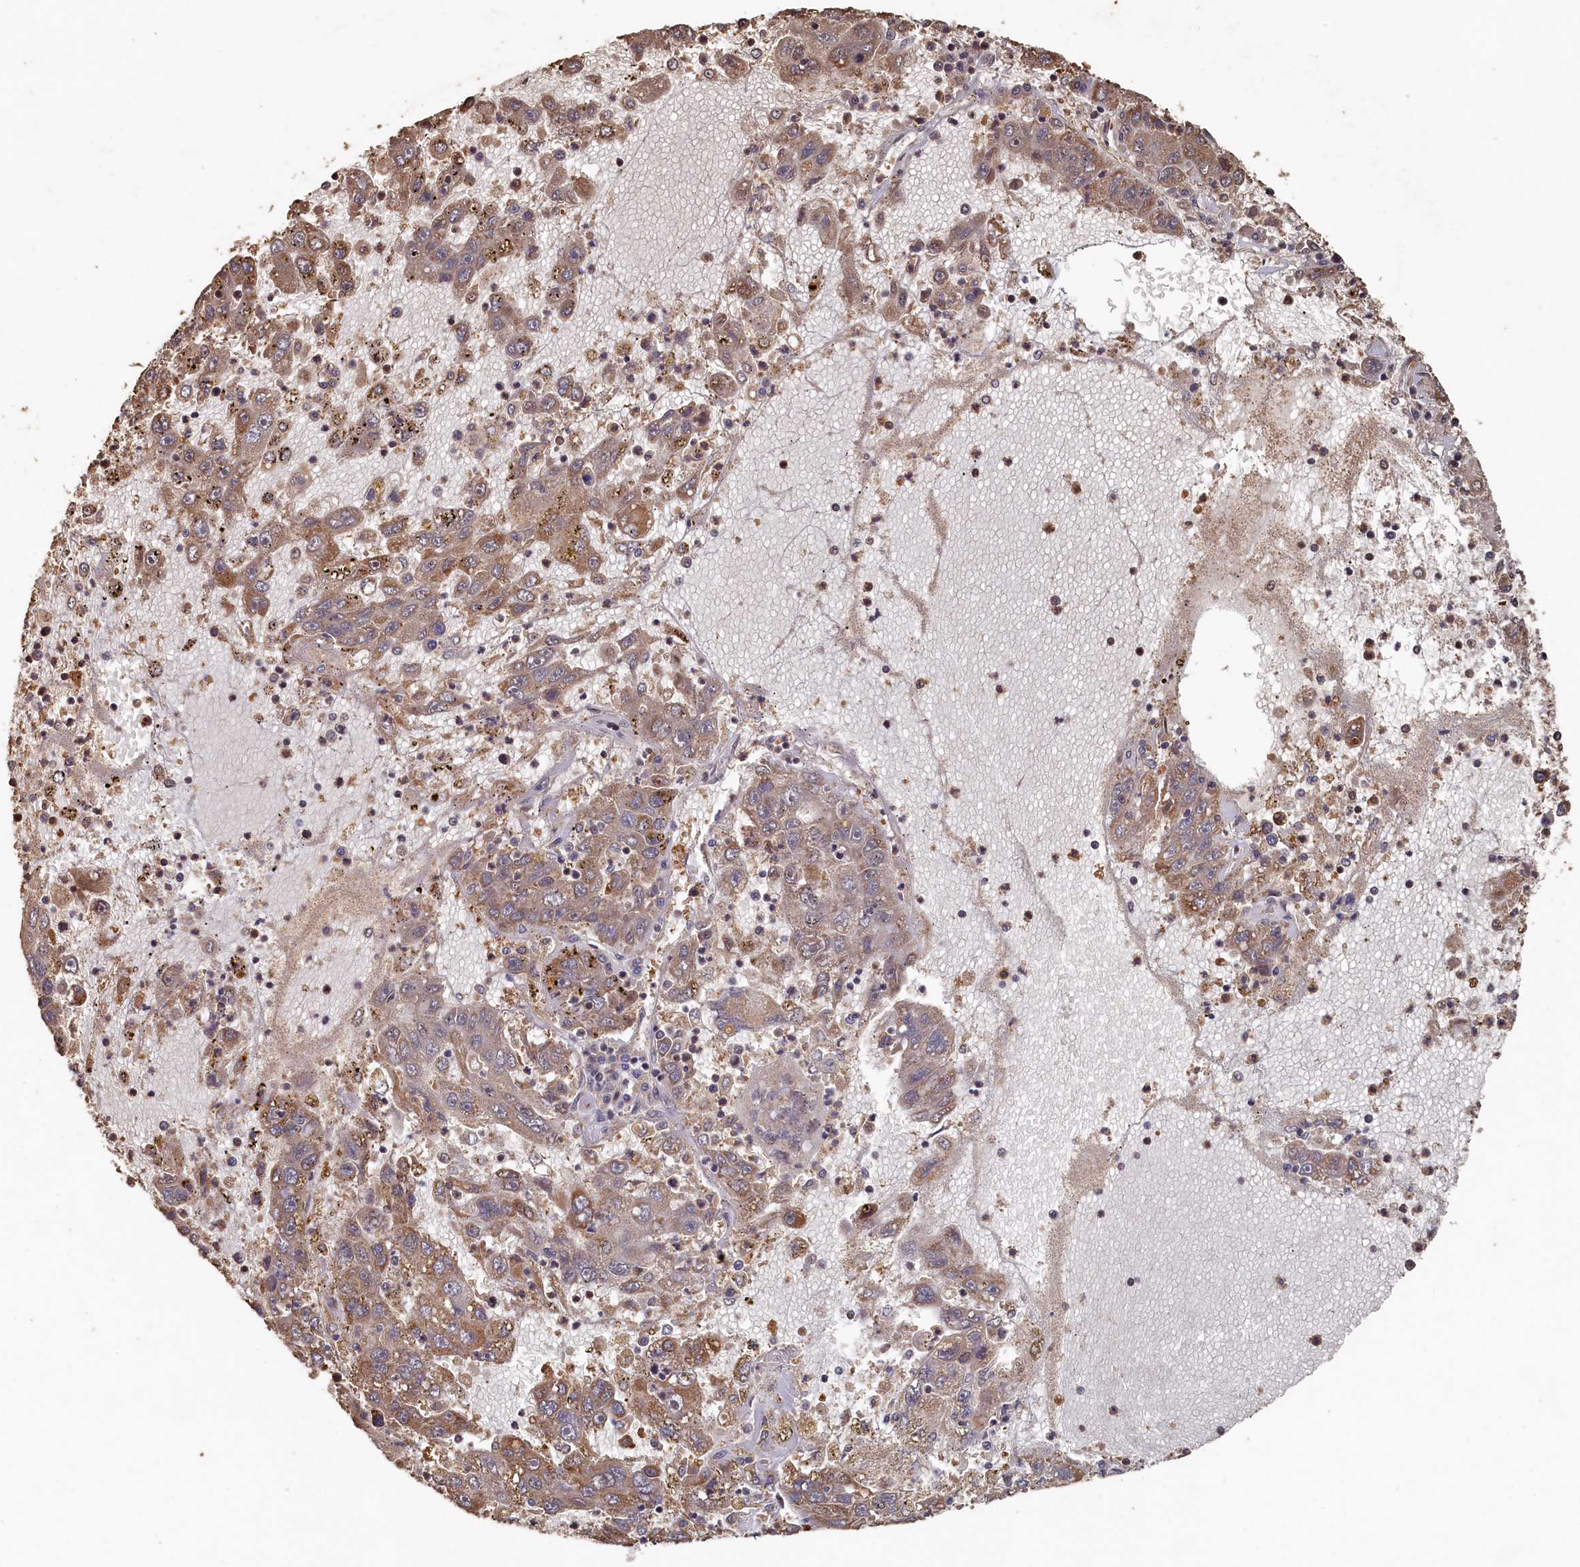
{"staining": {"intensity": "moderate", "quantity": ">75%", "location": "cytoplasmic/membranous"}, "tissue": "liver cancer", "cell_type": "Tumor cells", "image_type": "cancer", "snomed": [{"axis": "morphology", "description": "Carcinoma, Hepatocellular, NOS"}, {"axis": "topography", "description": "Liver"}], "caption": "Liver hepatocellular carcinoma stained with IHC displays moderate cytoplasmic/membranous staining in about >75% of tumor cells.", "gene": "PIGN", "patient": {"sex": "male", "age": 49}}